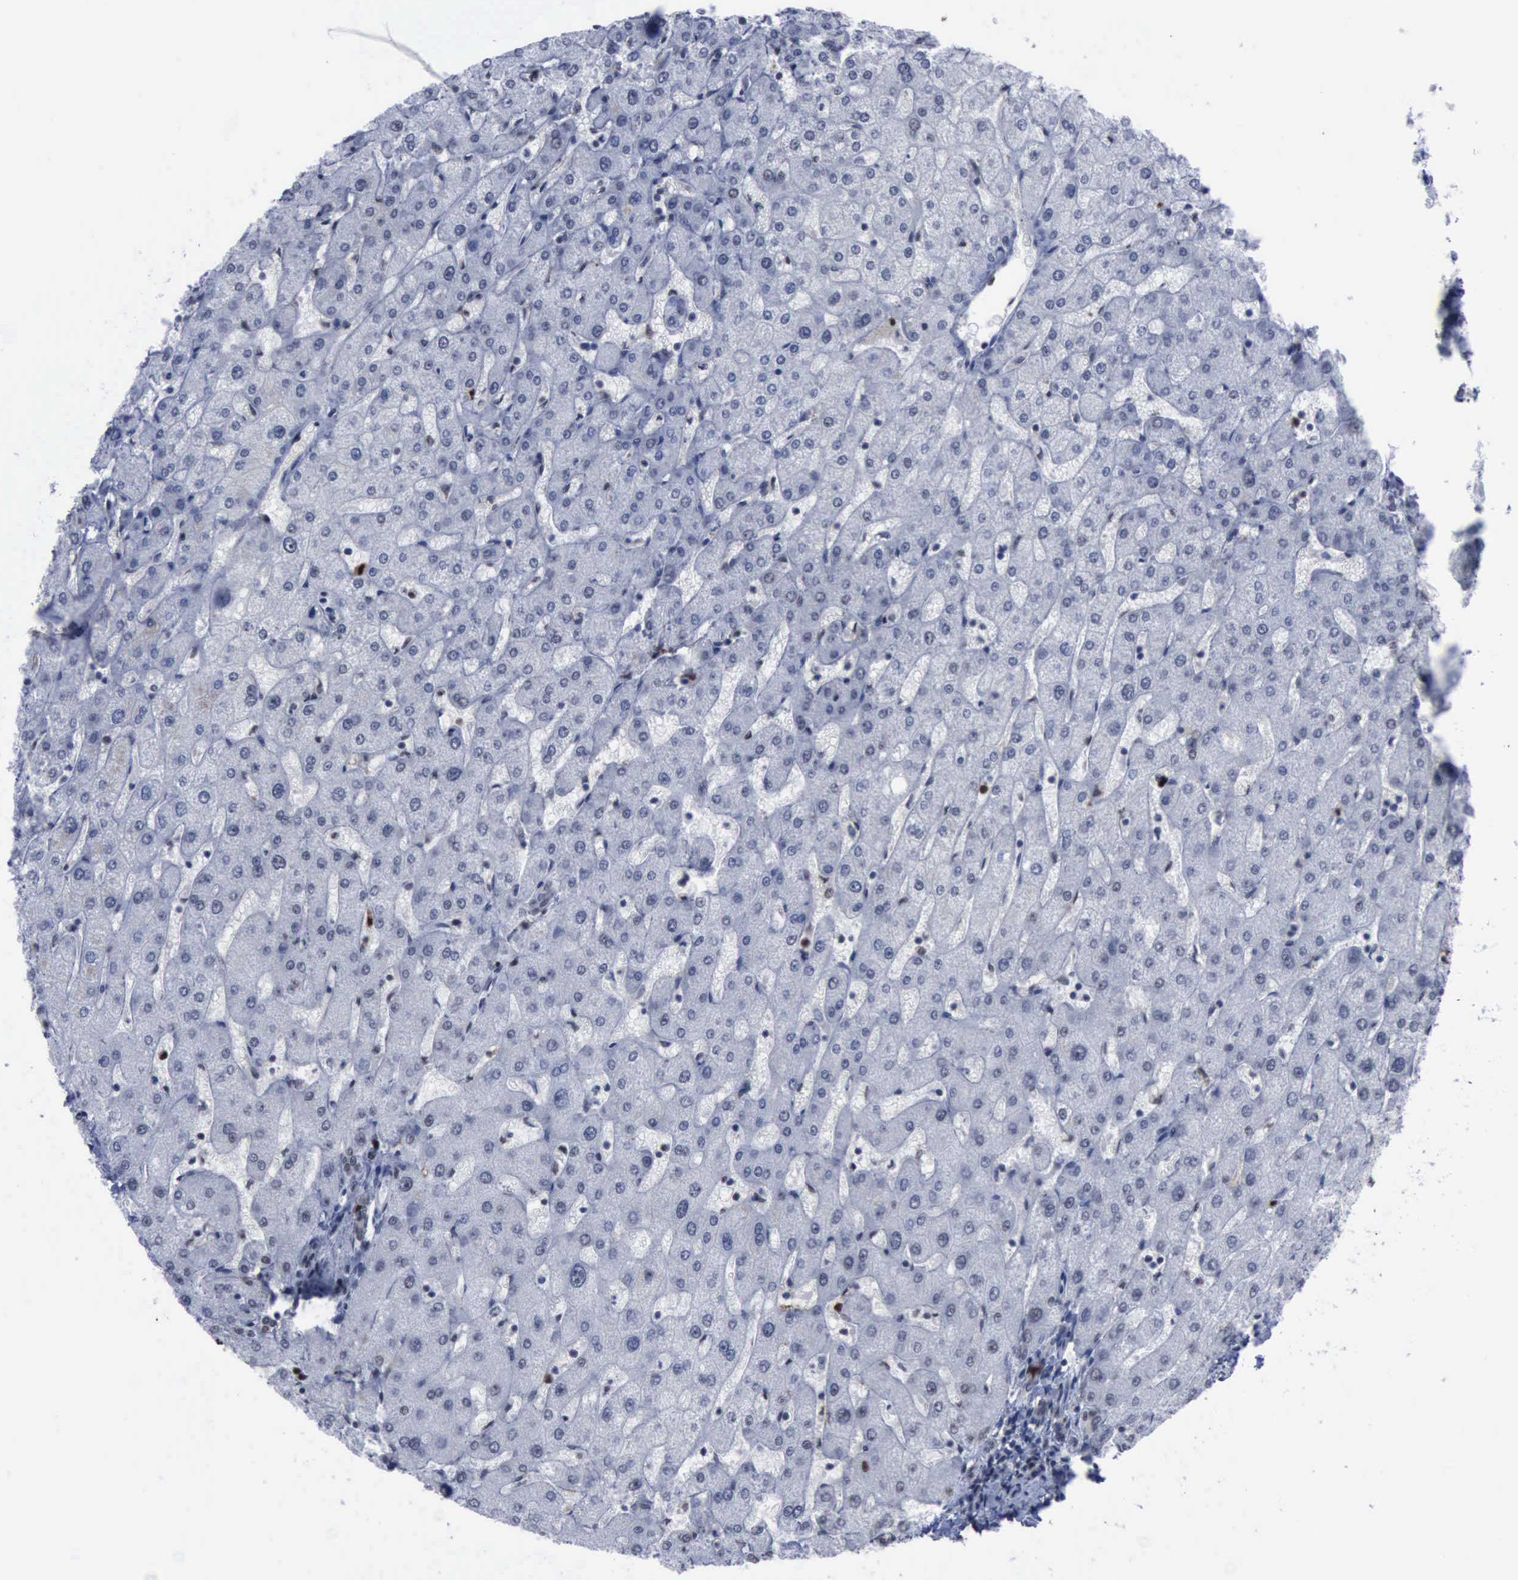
{"staining": {"intensity": "negative", "quantity": "none", "location": "none"}, "tissue": "liver", "cell_type": "Cholangiocytes", "image_type": "normal", "snomed": [{"axis": "morphology", "description": "Normal tissue, NOS"}, {"axis": "topography", "description": "Liver"}], "caption": "Immunohistochemistry micrograph of normal human liver stained for a protein (brown), which reveals no expression in cholangiocytes.", "gene": "PCNA", "patient": {"sex": "male", "age": 67}}